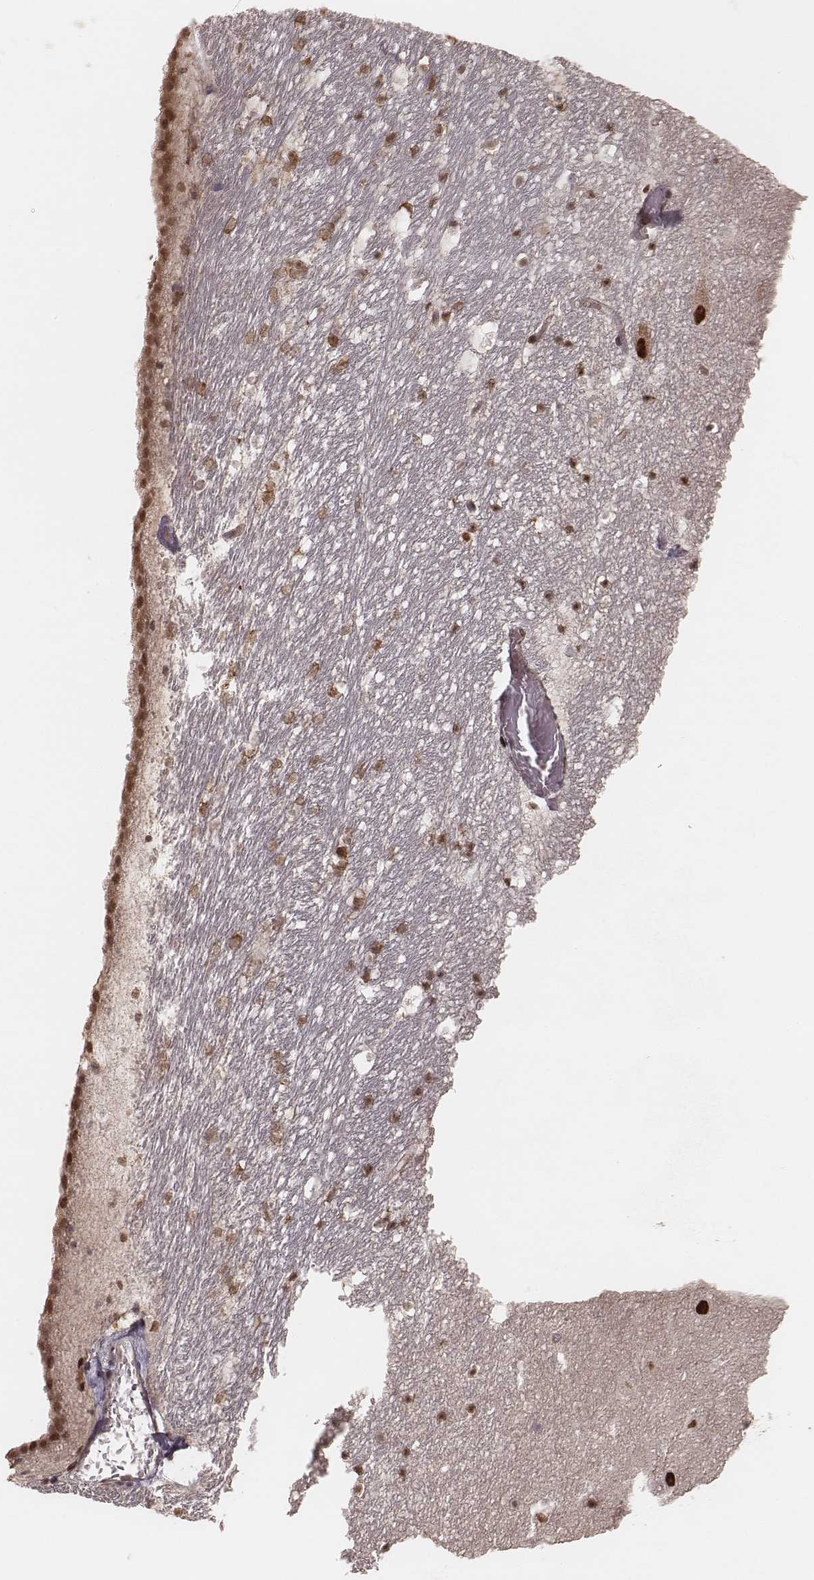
{"staining": {"intensity": "strong", "quantity": "<25%", "location": "nuclear"}, "tissue": "hippocampus", "cell_type": "Glial cells", "image_type": "normal", "snomed": [{"axis": "morphology", "description": "Normal tissue, NOS"}, {"axis": "topography", "description": "Hippocampus"}], "caption": "The photomicrograph reveals staining of normal hippocampus, revealing strong nuclear protein staining (brown color) within glial cells.", "gene": "MYO19", "patient": {"sex": "male", "age": 26}}